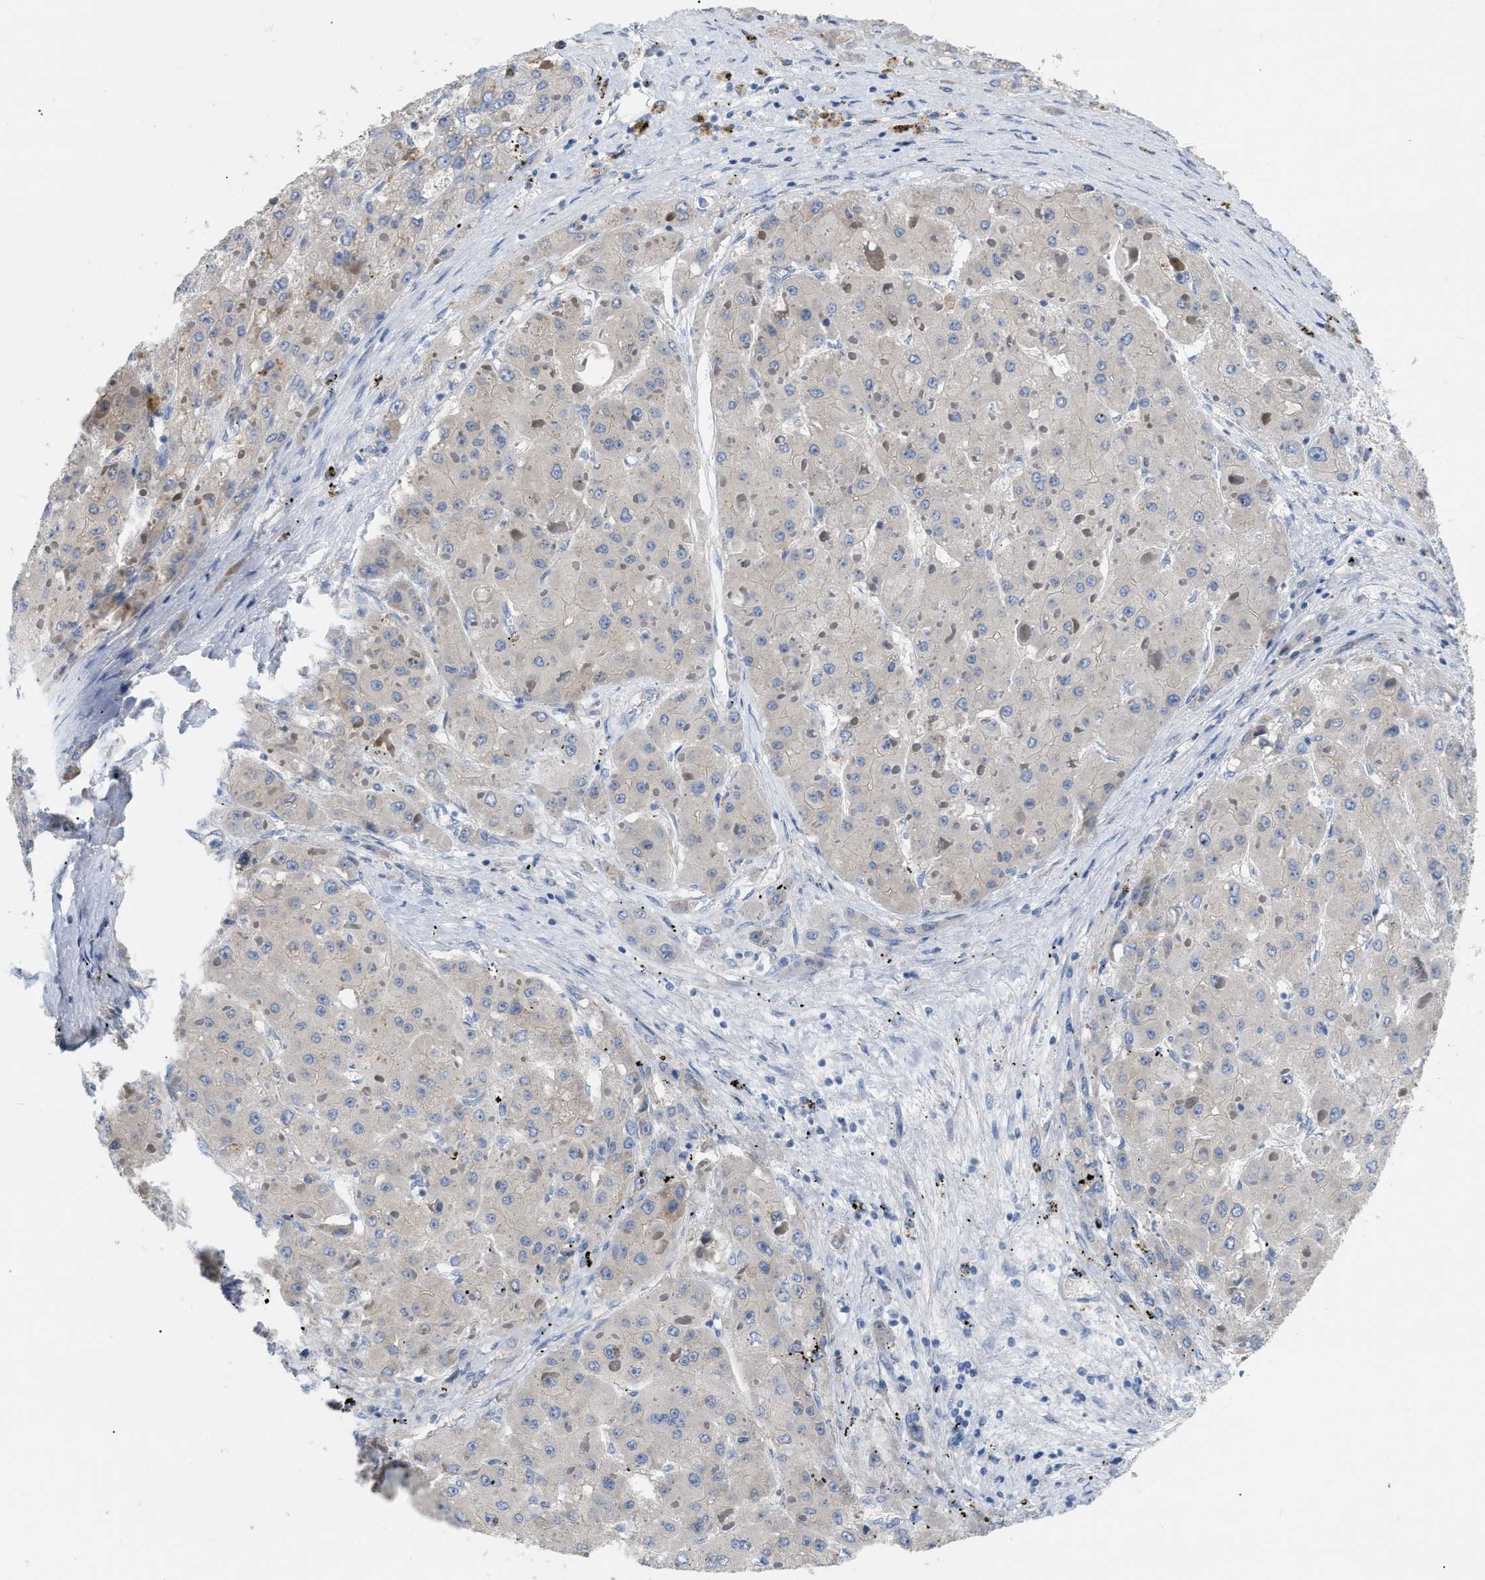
{"staining": {"intensity": "negative", "quantity": "none", "location": "none"}, "tissue": "liver cancer", "cell_type": "Tumor cells", "image_type": "cancer", "snomed": [{"axis": "morphology", "description": "Carcinoma, Hepatocellular, NOS"}, {"axis": "topography", "description": "Liver"}], "caption": "Liver cancer was stained to show a protein in brown. There is no significant staining in tumor cells.", "gene": "DHX58", "patient": {"sex": "female", "age": 73}}